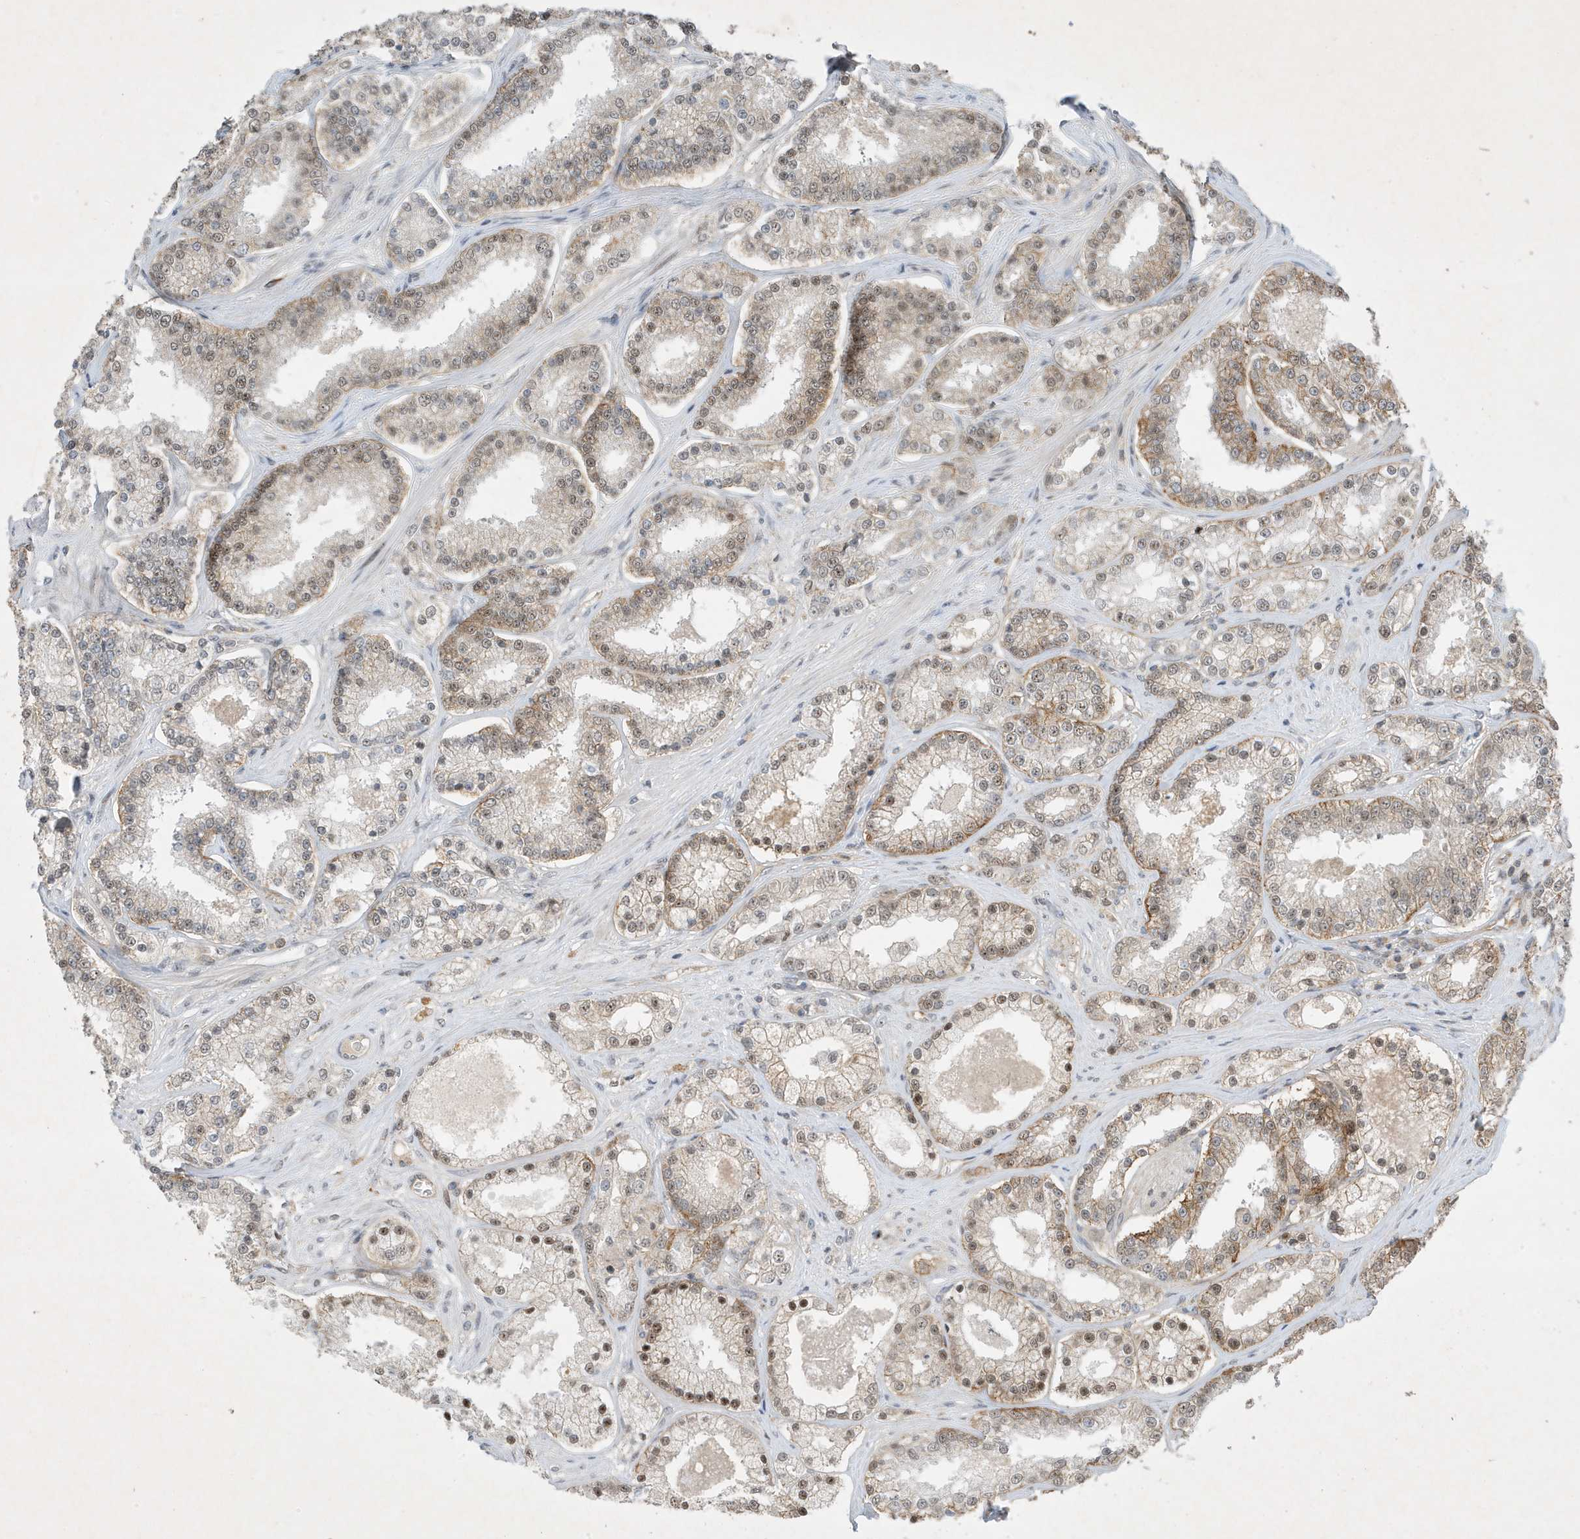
{"staining": {"intensity": "moderate", "quantity": "<25%", "location": "cytoplasmic/membranous,nuclear"}, "tissue": "prostate cancer", "cell_type": "Tumor cells", "image_type": "cancer", "snomed": [{"axis": "morphology", "description": "Normal tissue, NOS"}, {"axis": "morphology", "description": "Adenocarcinoma, High grade"}, {"axis": "topography", "description": "Prostate"}], "caption": "Tumor cells demonstrate moderate cytoplasmic/membranous and nuclear staining in about <25% of cells in prostate cancer (adenocarcinoma (high-grade)).", "gene": "MAST3", "patient": {"sex": "male", "age": 83}}